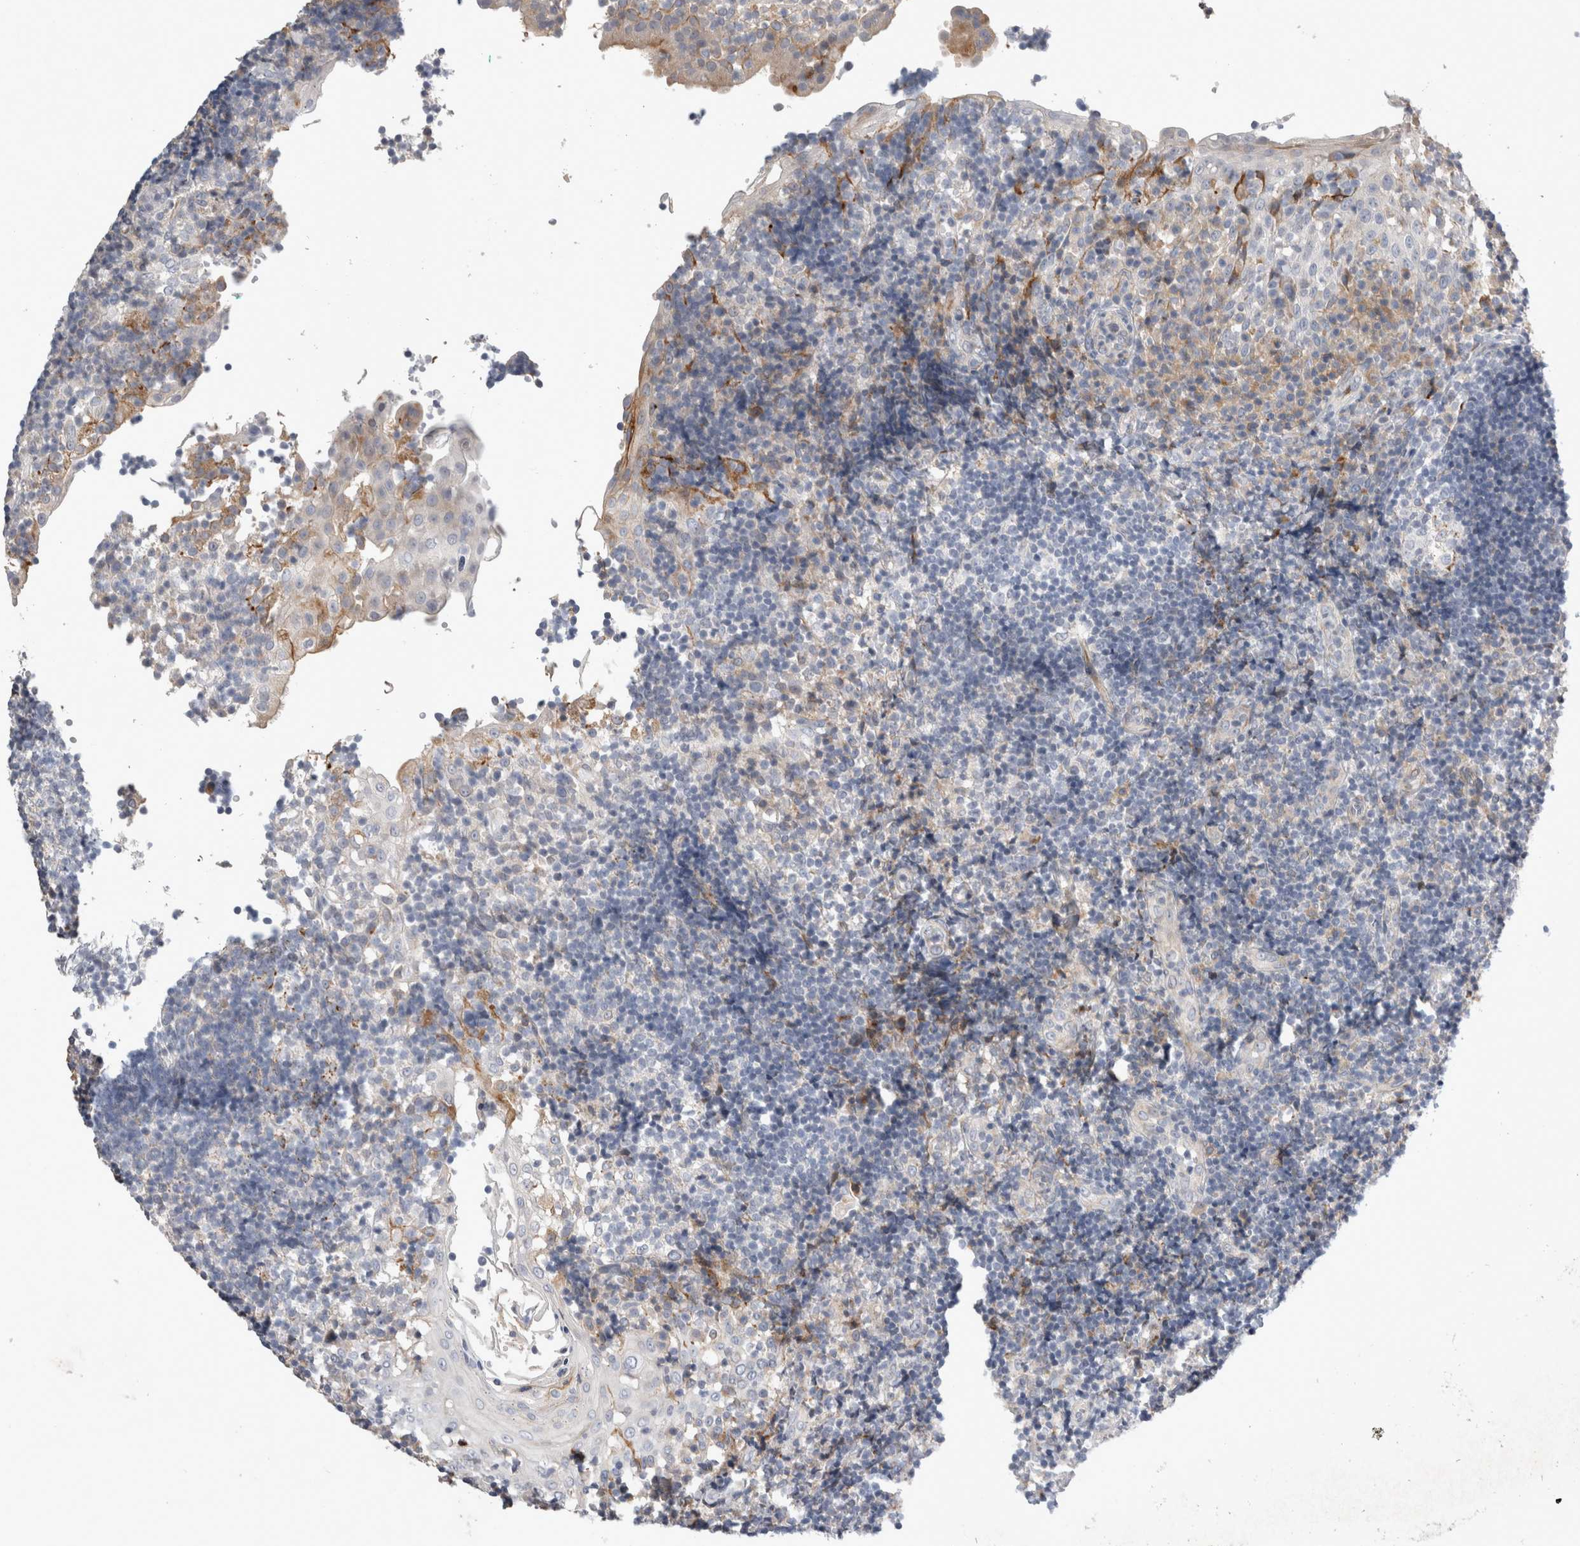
{"staining": {"intensity": "negative", "quantity": "none", "location": "none"}, "tissue": "tonsil", "cell_type": "Germinal center cells", "image_type": "normal", "snomed": [{"axis": "morphology", "description": "Normal tissue, NOS"}, {"axis": "topography", "description": "Tonsil"}], "caption": "Human tonsil stained for a protein using immunohistochemistry (IHC) demonstrates no staining in germinal center cells.", "gene": "TRMT9B", "patient": {"sex": "female", "age": 40}}